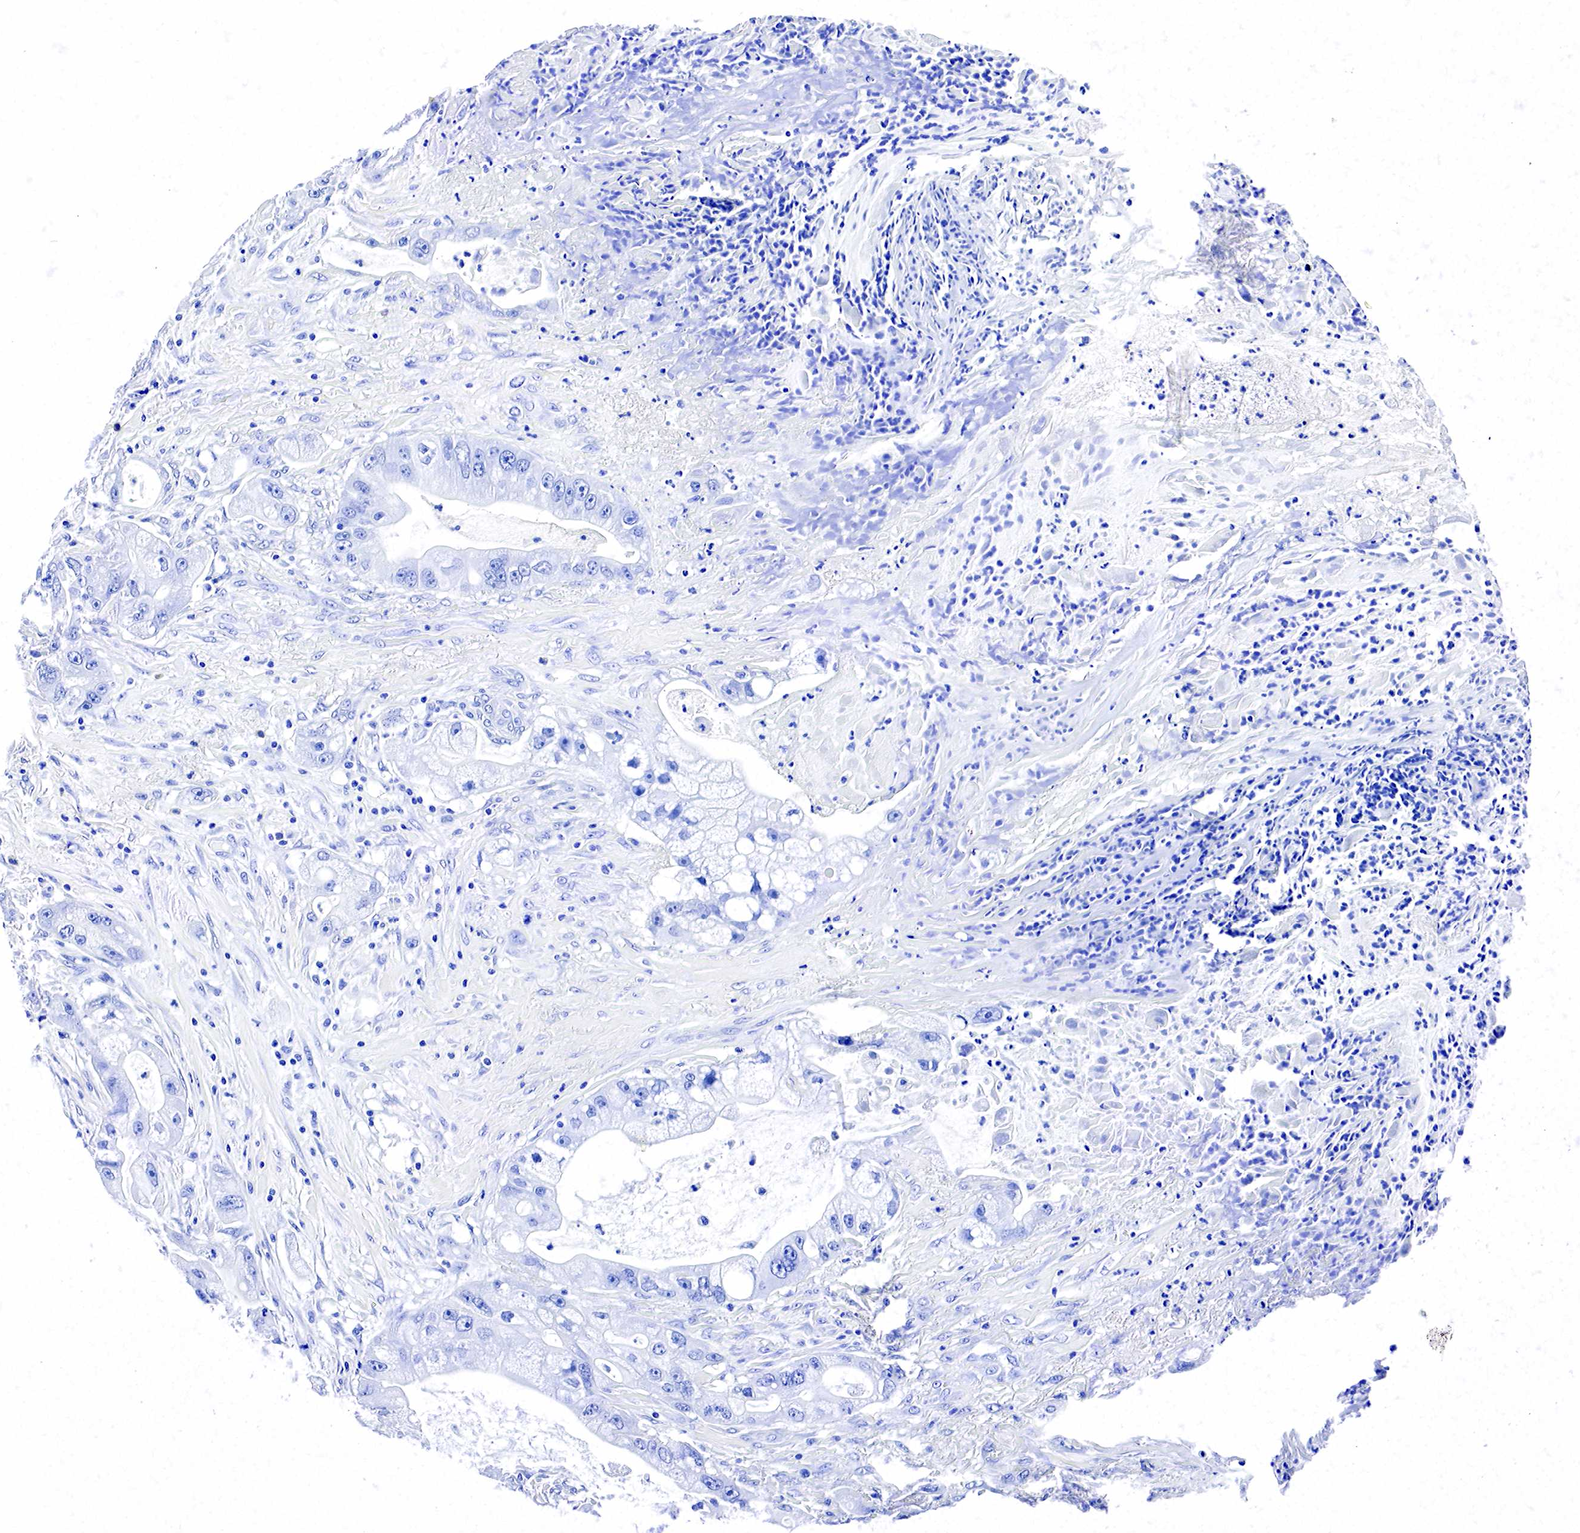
{"staining": {"intensity": "negative", "quantity": "none", "location": "none"}, "tissue": "pancreatic cancer", "cell_type": "Tumor cells", "image_type": "cancer", "snomed": [{"axis": "morphology", "description": "Adenocarcinoma, NOS"}, {"axis": "topography", "description": "Pancreas"}, {"axis": "topography", "description": "Stomach, upper"}], "caption": "An image of pancreatic cancer (adenocarcinoma) stained for a protein displays no brown staining in tumor cells. (DAB (3,3'-diaminobenzidine) immunohistochemistry visualized using brightfield microscopy, high magnification).", "gene": "ACP3", "patient": {"sex": "male", "age": 77}}